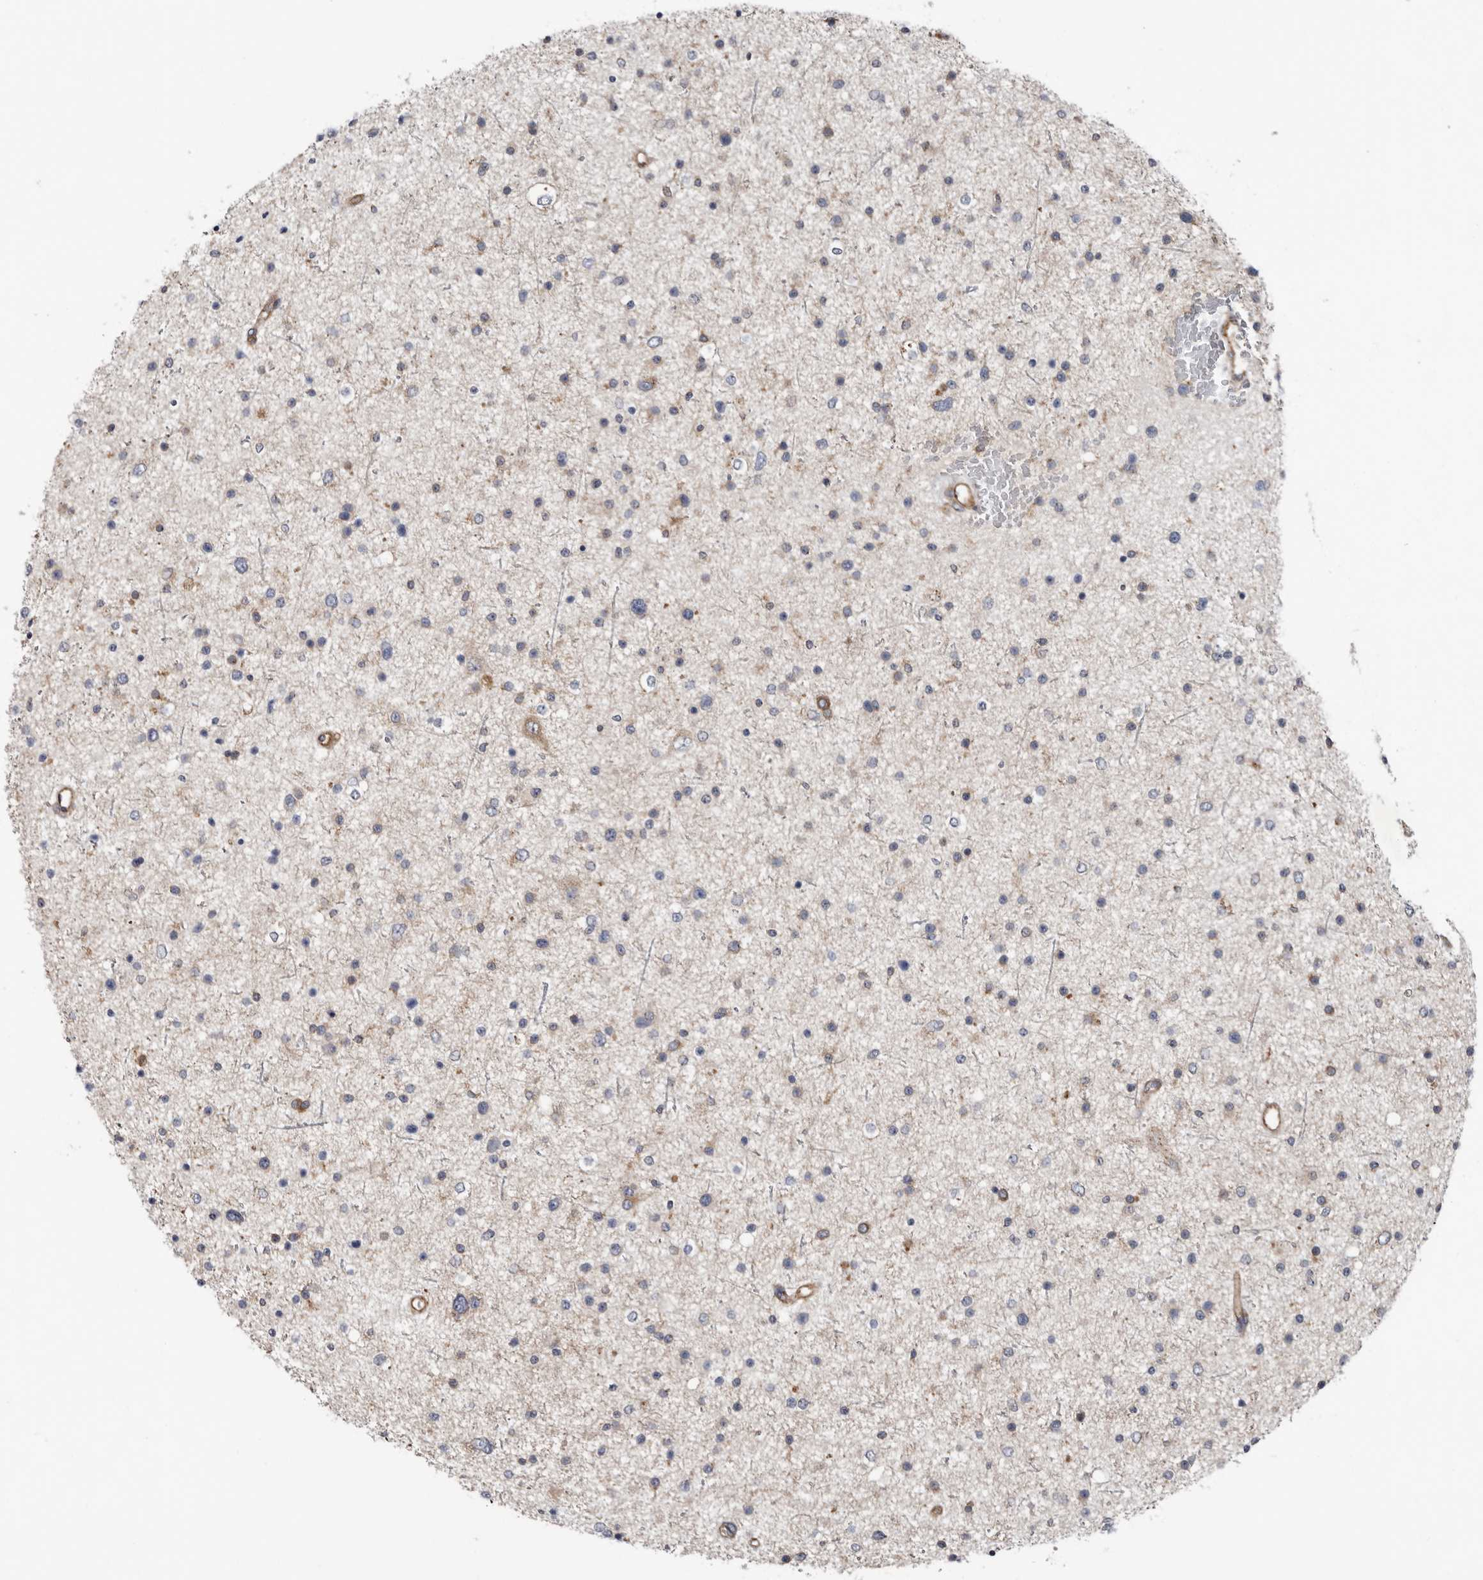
{"staining": {"intensity": "negative", "quantity": "none", "location": "none"}, "tissue": "glioma", "cell_type": "Tumor cells", "image_type": "cancer", "snomed": [{"axis": "morphology", "description": "Glioma, malignant, Low grade"}, {"axis": "topography", "description": "Brain"}], "caption": "The histopathology image displays no staining of tumor cells in glioma. (Stains: DAB IHC with hematoxylin counter stain, Microscopy: brightfield microscopy at high magnification).", "gene": "LUZP1", "patient": {"sex": "female", "age": 37}}